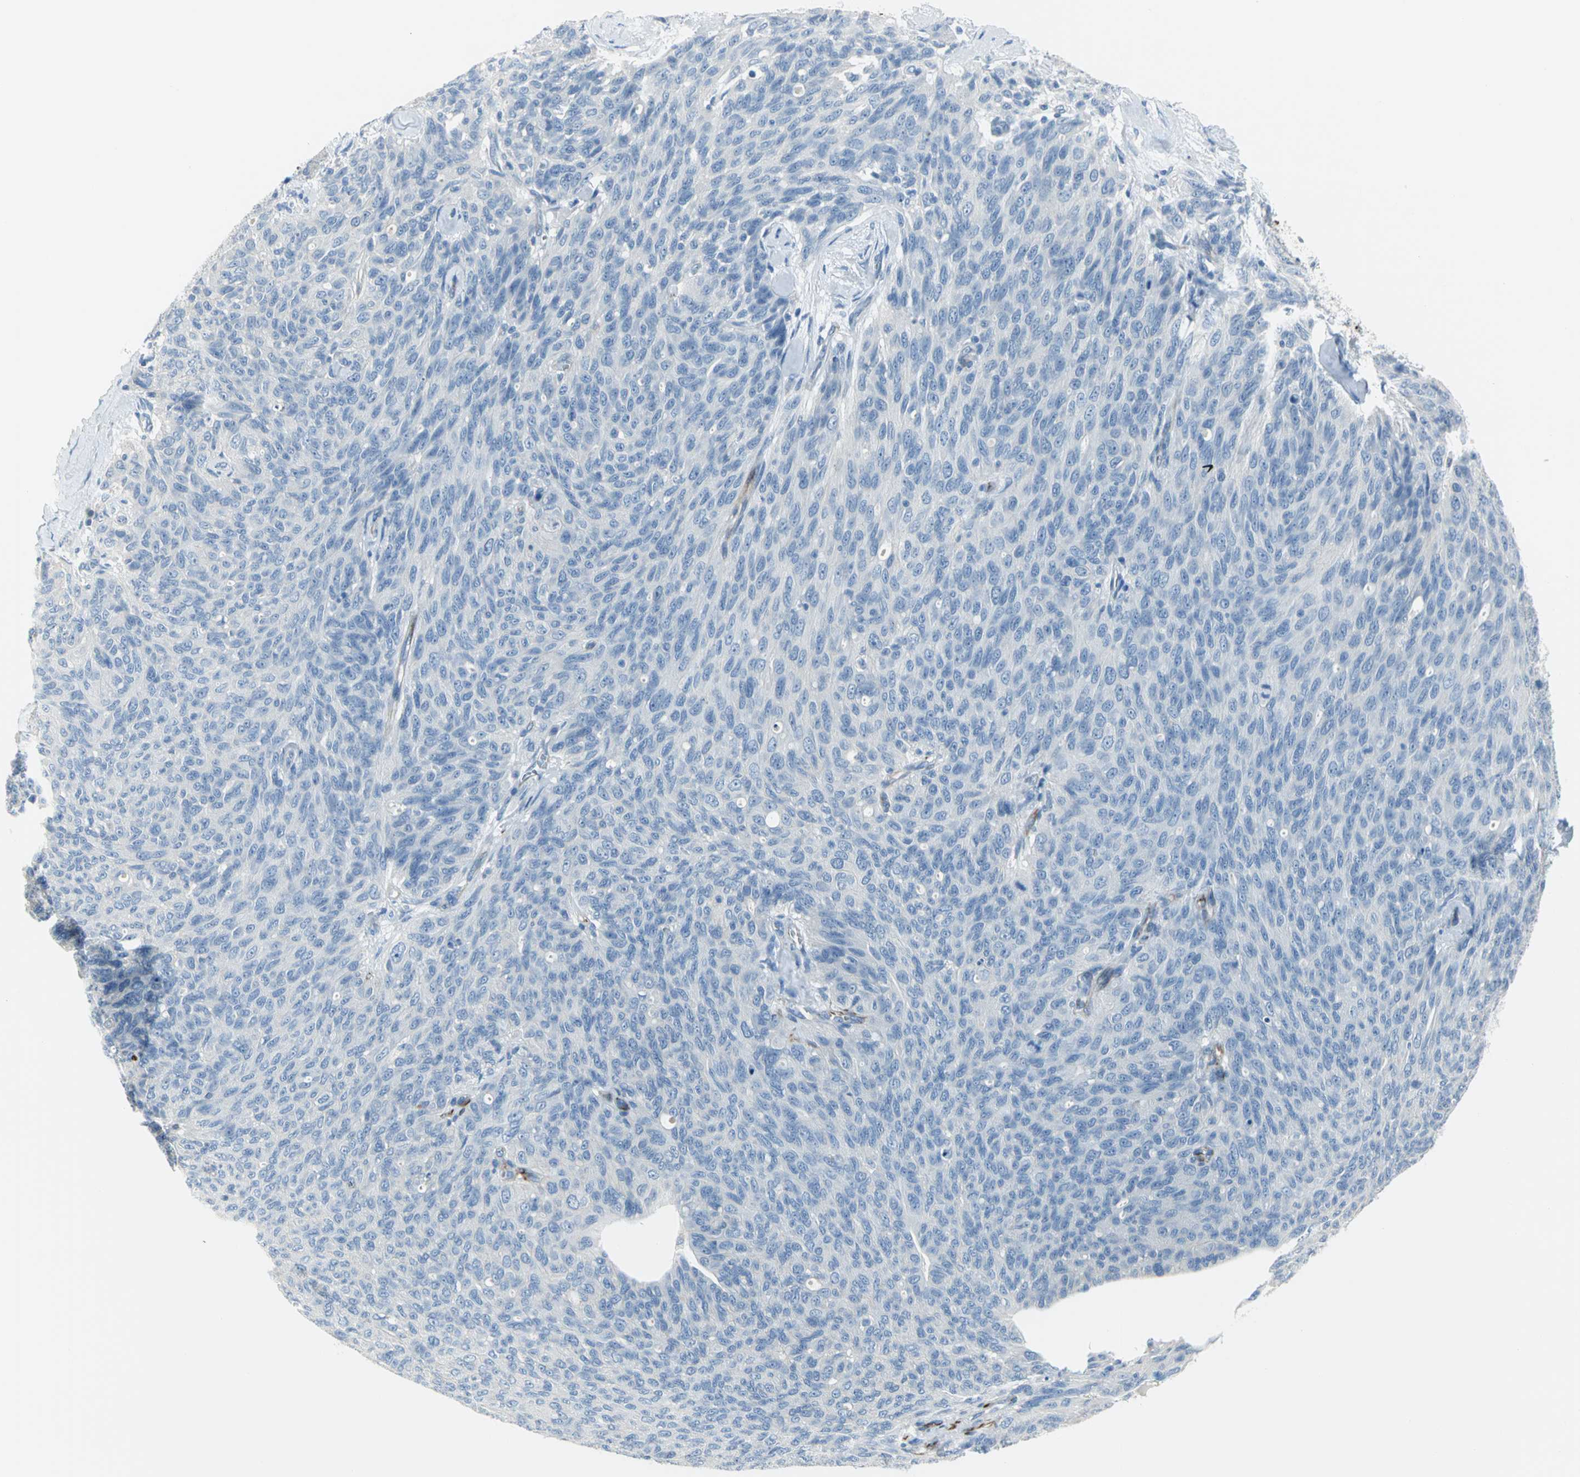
{"staining": {"intensity": "negative", "quantity": "none", "location": "none"}, "tissue": "ovarian cancer", "cell_type": "Tumor cells", "image_type": "cancer", "snomed": [{"axis": "morphology", "description": "Carcinoma, endometroid"}, {"axis": "topography", "description": "Ovary"}], "caption": "The micrograph reveals no staining of tumor cells in ovarian cancer (endometroid carcinoma).", "gene": "ALOX15", "patient": {"sex": "female", "age": 60}}